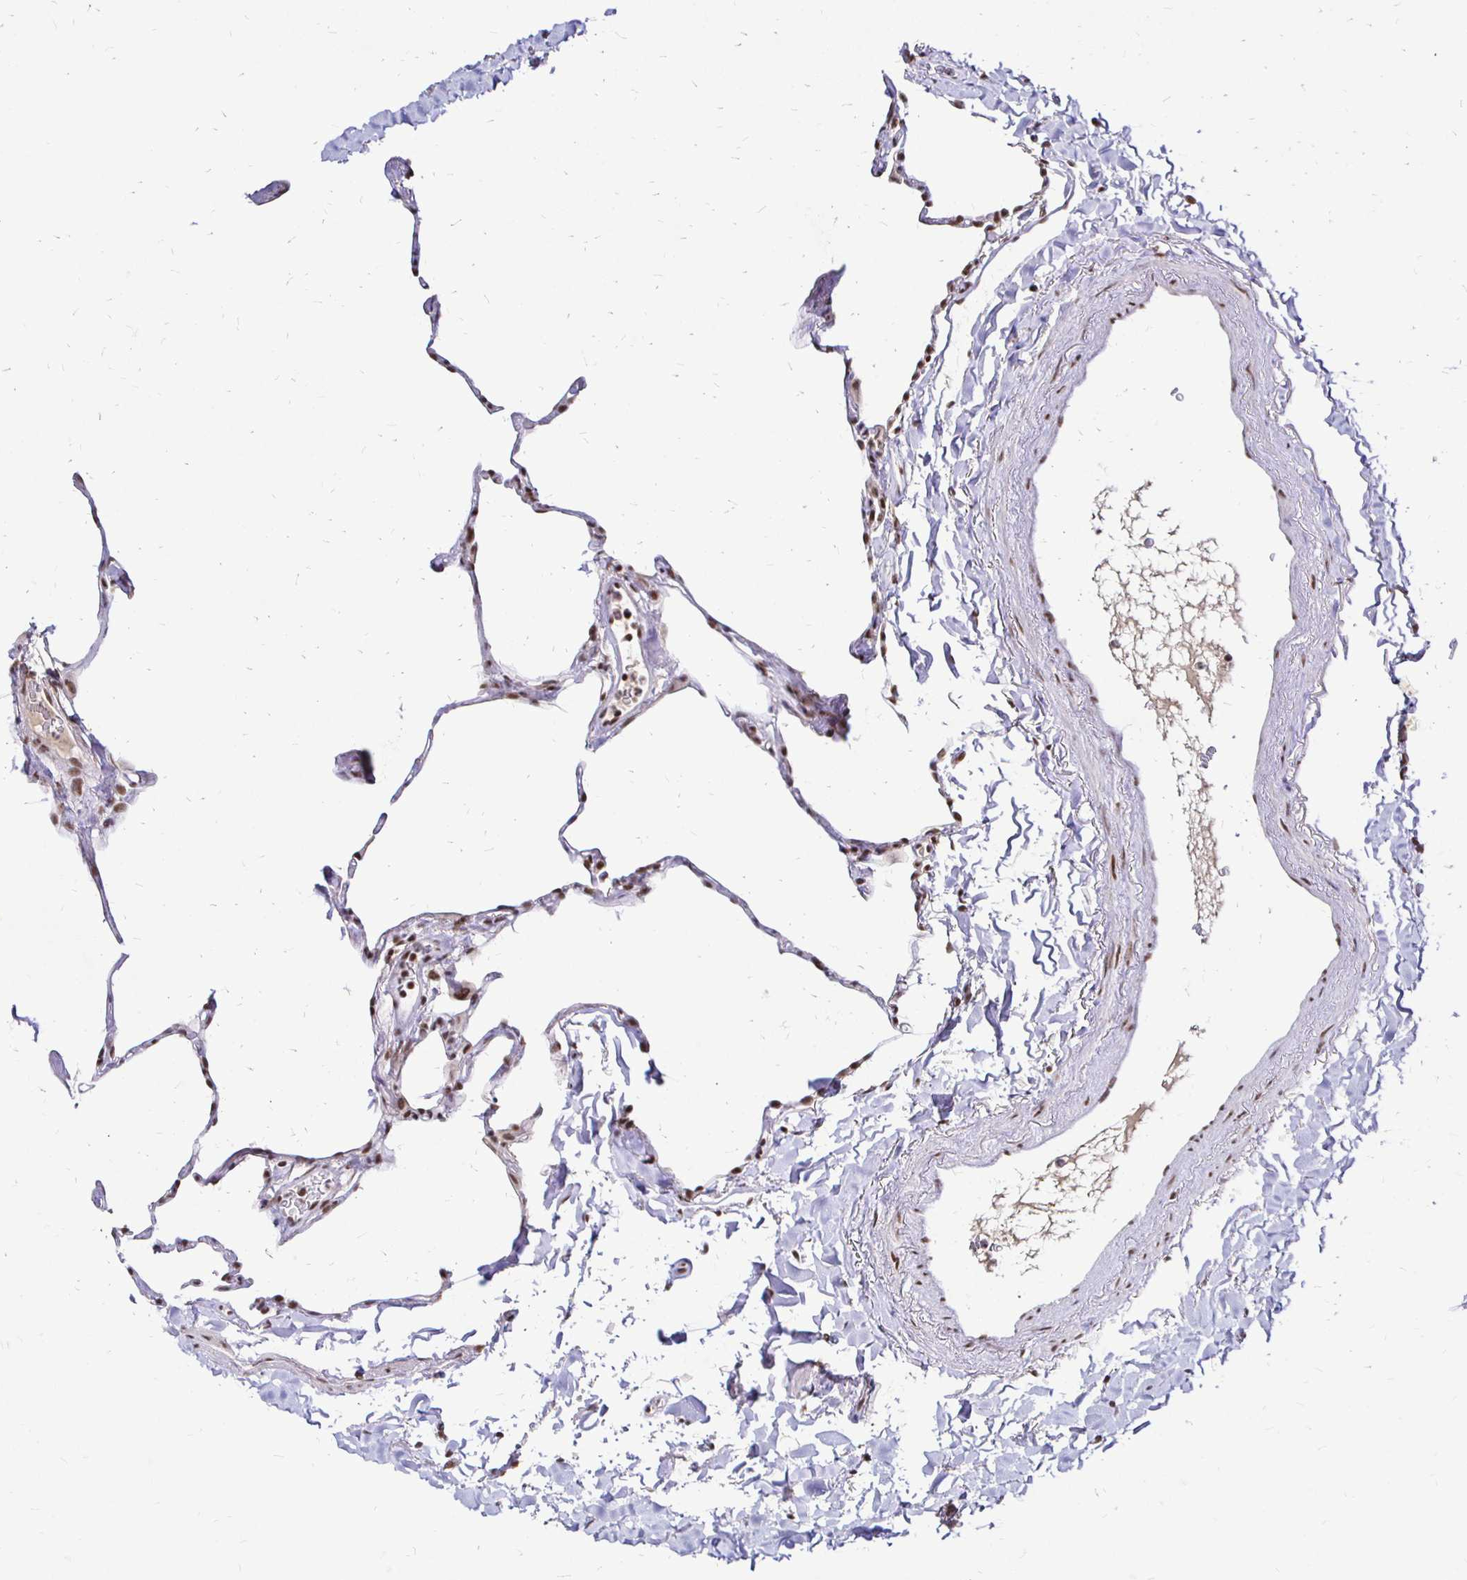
{"staining": {"intensity": "weak", "quantity": "25%-75%", "location": "nuclear"}, "tissue": "lung", "cell_type": "Alveolar cells", "image_type": "normal", "snomed": [{"axis": "morphology", "description": "Normal tissue, NOS"}, {"axis": "topography", "description": "Lung"}], "caption": "Immunohistochemical staining of normal human lung exhibits 25%-75% levels of weak nuclear protein staining in approximately 25%-75% of alveolar cells. Nuclei are stained in blue.", "gene": "SIN3A", "patient": {"sex": "male", "age": 65}}